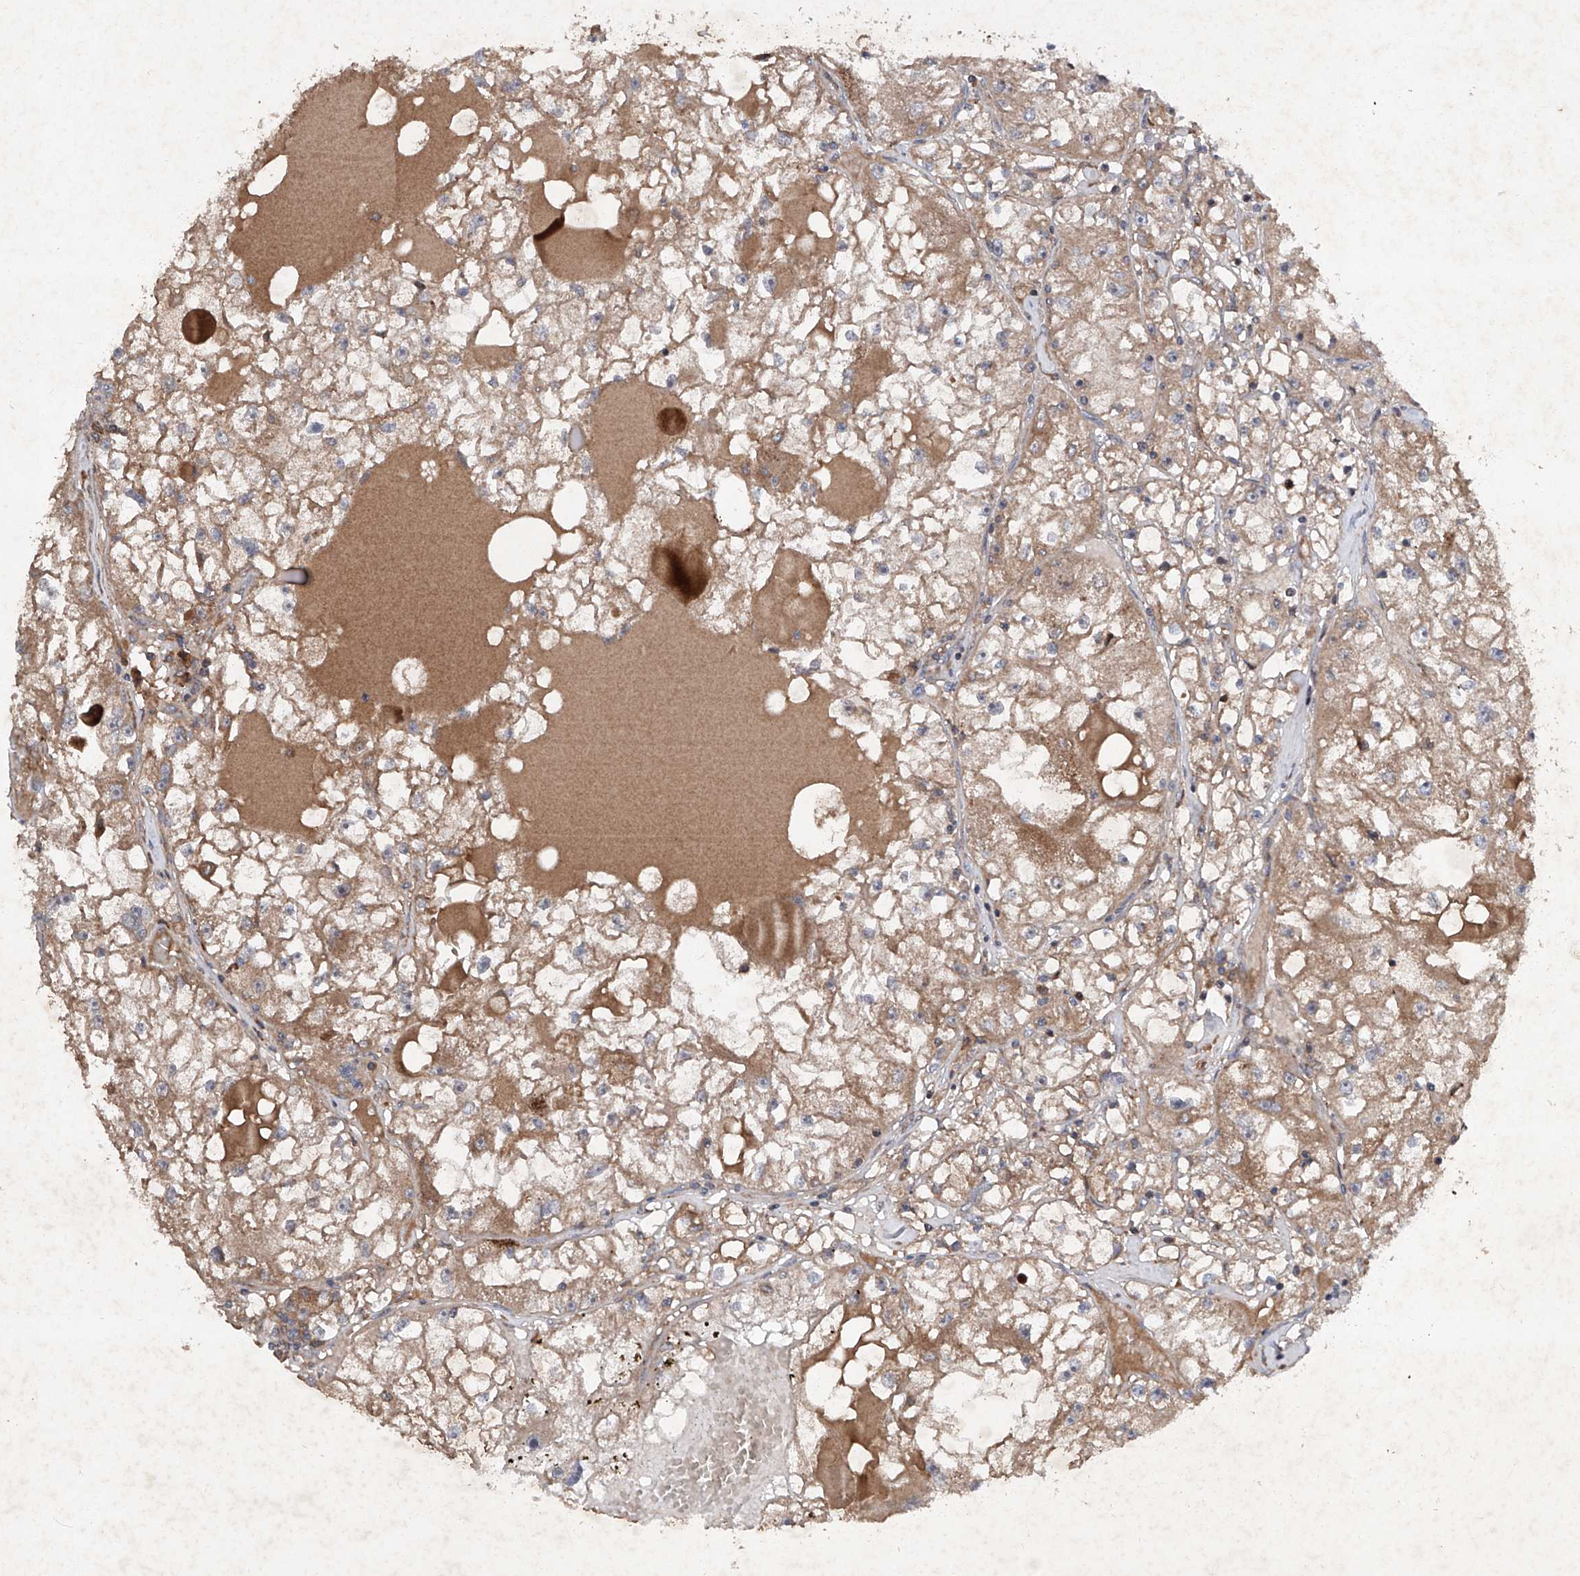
{"staining": {"intensity": "moderate", "quantity": "25%-75%", "location": "cytoplasmic/membranous"}, "tissue": "renal cancer", "cell_type": "Tumor cells", "image_type": "cancer", "snomed": [{"axis": "morphology", "description": "Adenocarcinoma, NOS"}, {"axis": "topography", "description": "Kidney"}], "caption": "Moderate cytoplasmic/membranous protein staining is present in about 25%-75% of tumor cells in renal cancer (adenocarcinoma).", "gene": "DAD1", "patient": {"sex": "male", "age": 56}}